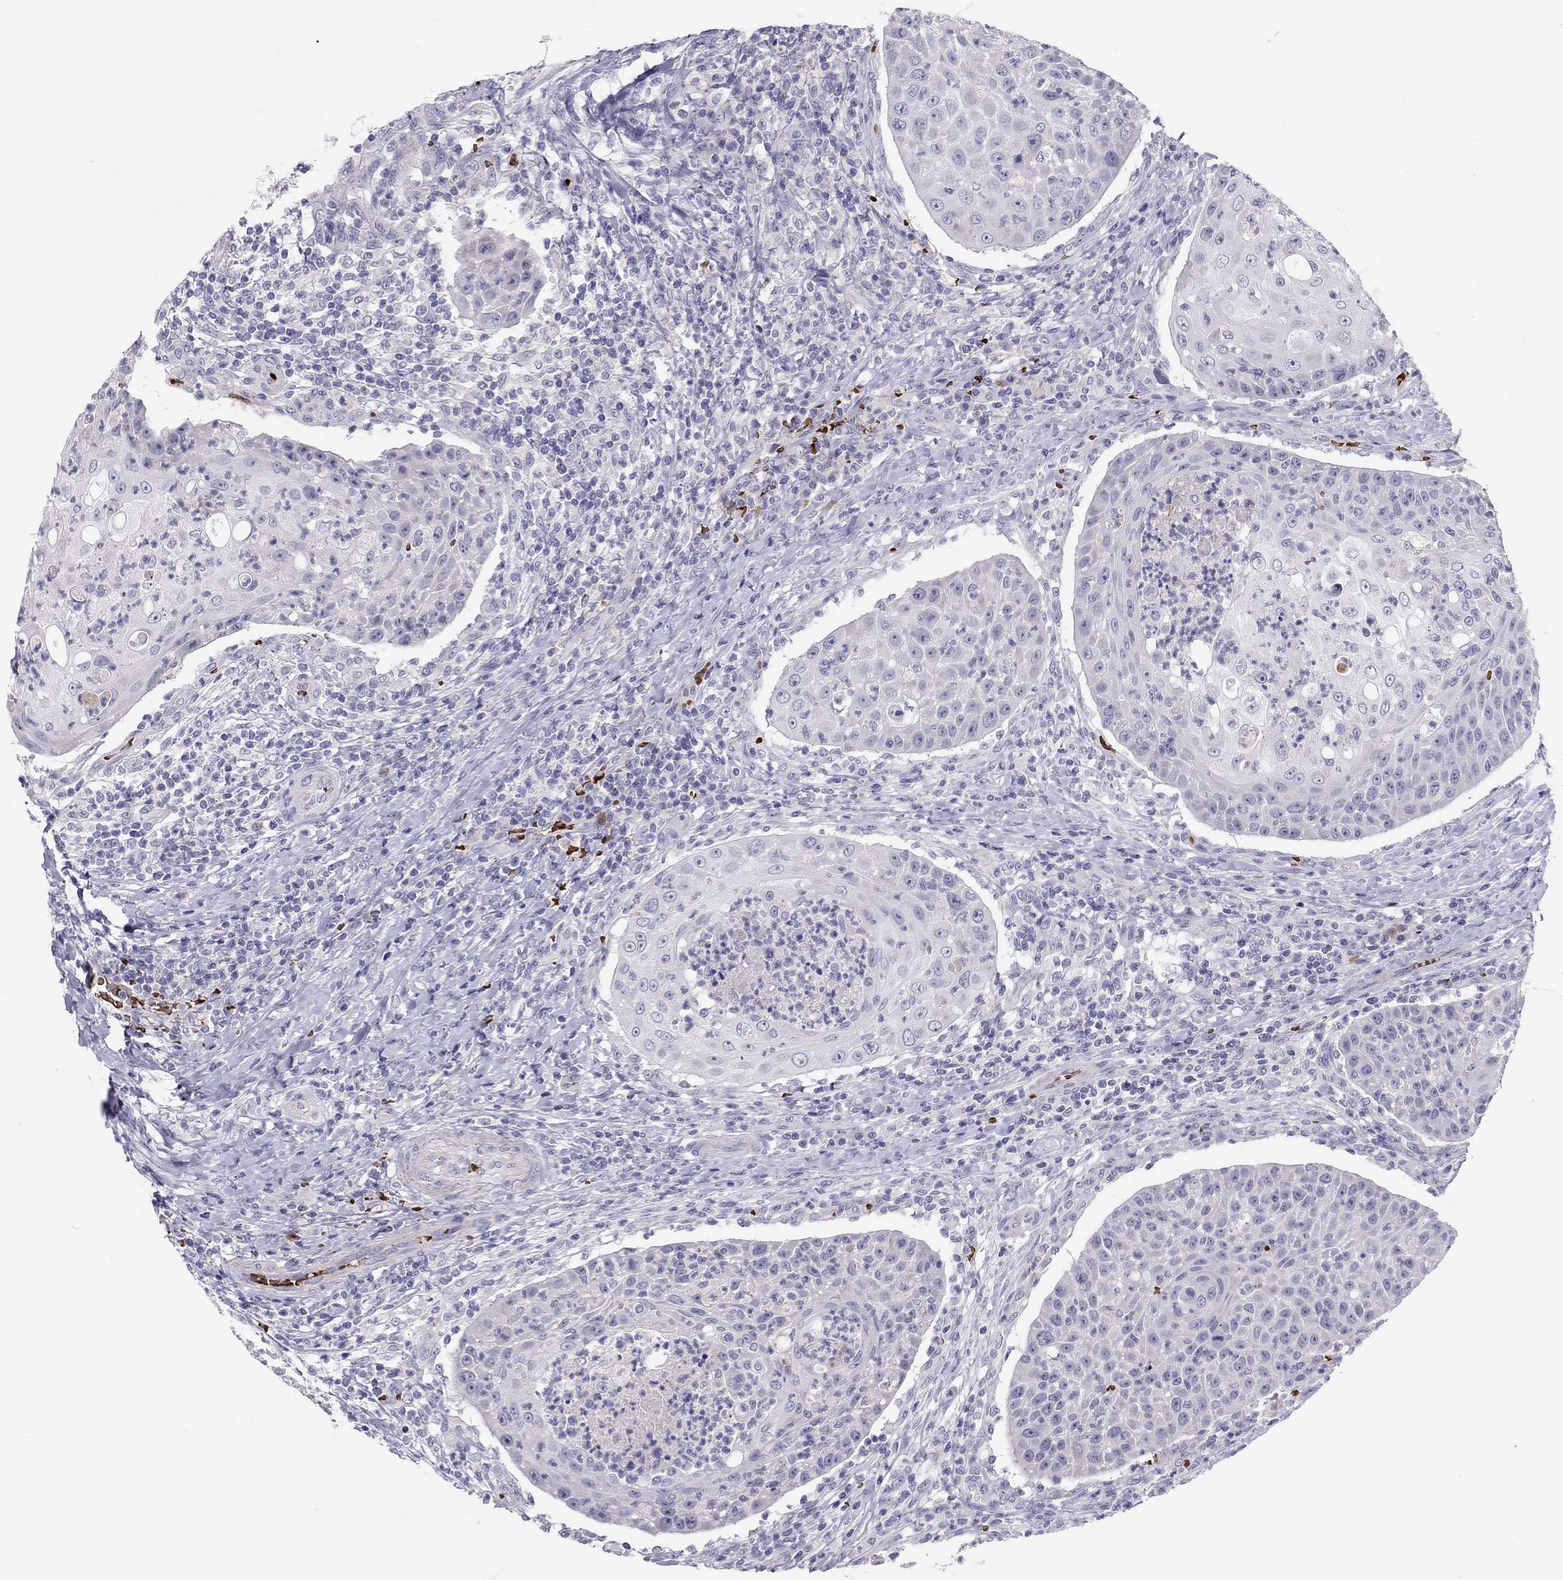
{"staining": {"intensity": "negative", "quantity": "none", "location": "none"}, "tissue": "head and neck cancer", "cell_type": "Tumor cells", "image_type": "cancer", "snomed": [{"axis": "morphology", "description": "Squamous cell carcinoma, NOS"}, {"axis": "topography", "description": "Head-Neck"}], "caption": "DAB immunohistochemical staining of human head and neck cancer displays no significant positivity in tumor cells.", "gene": "FRMD1", "patient": {"sex": "male", "age": 69}}